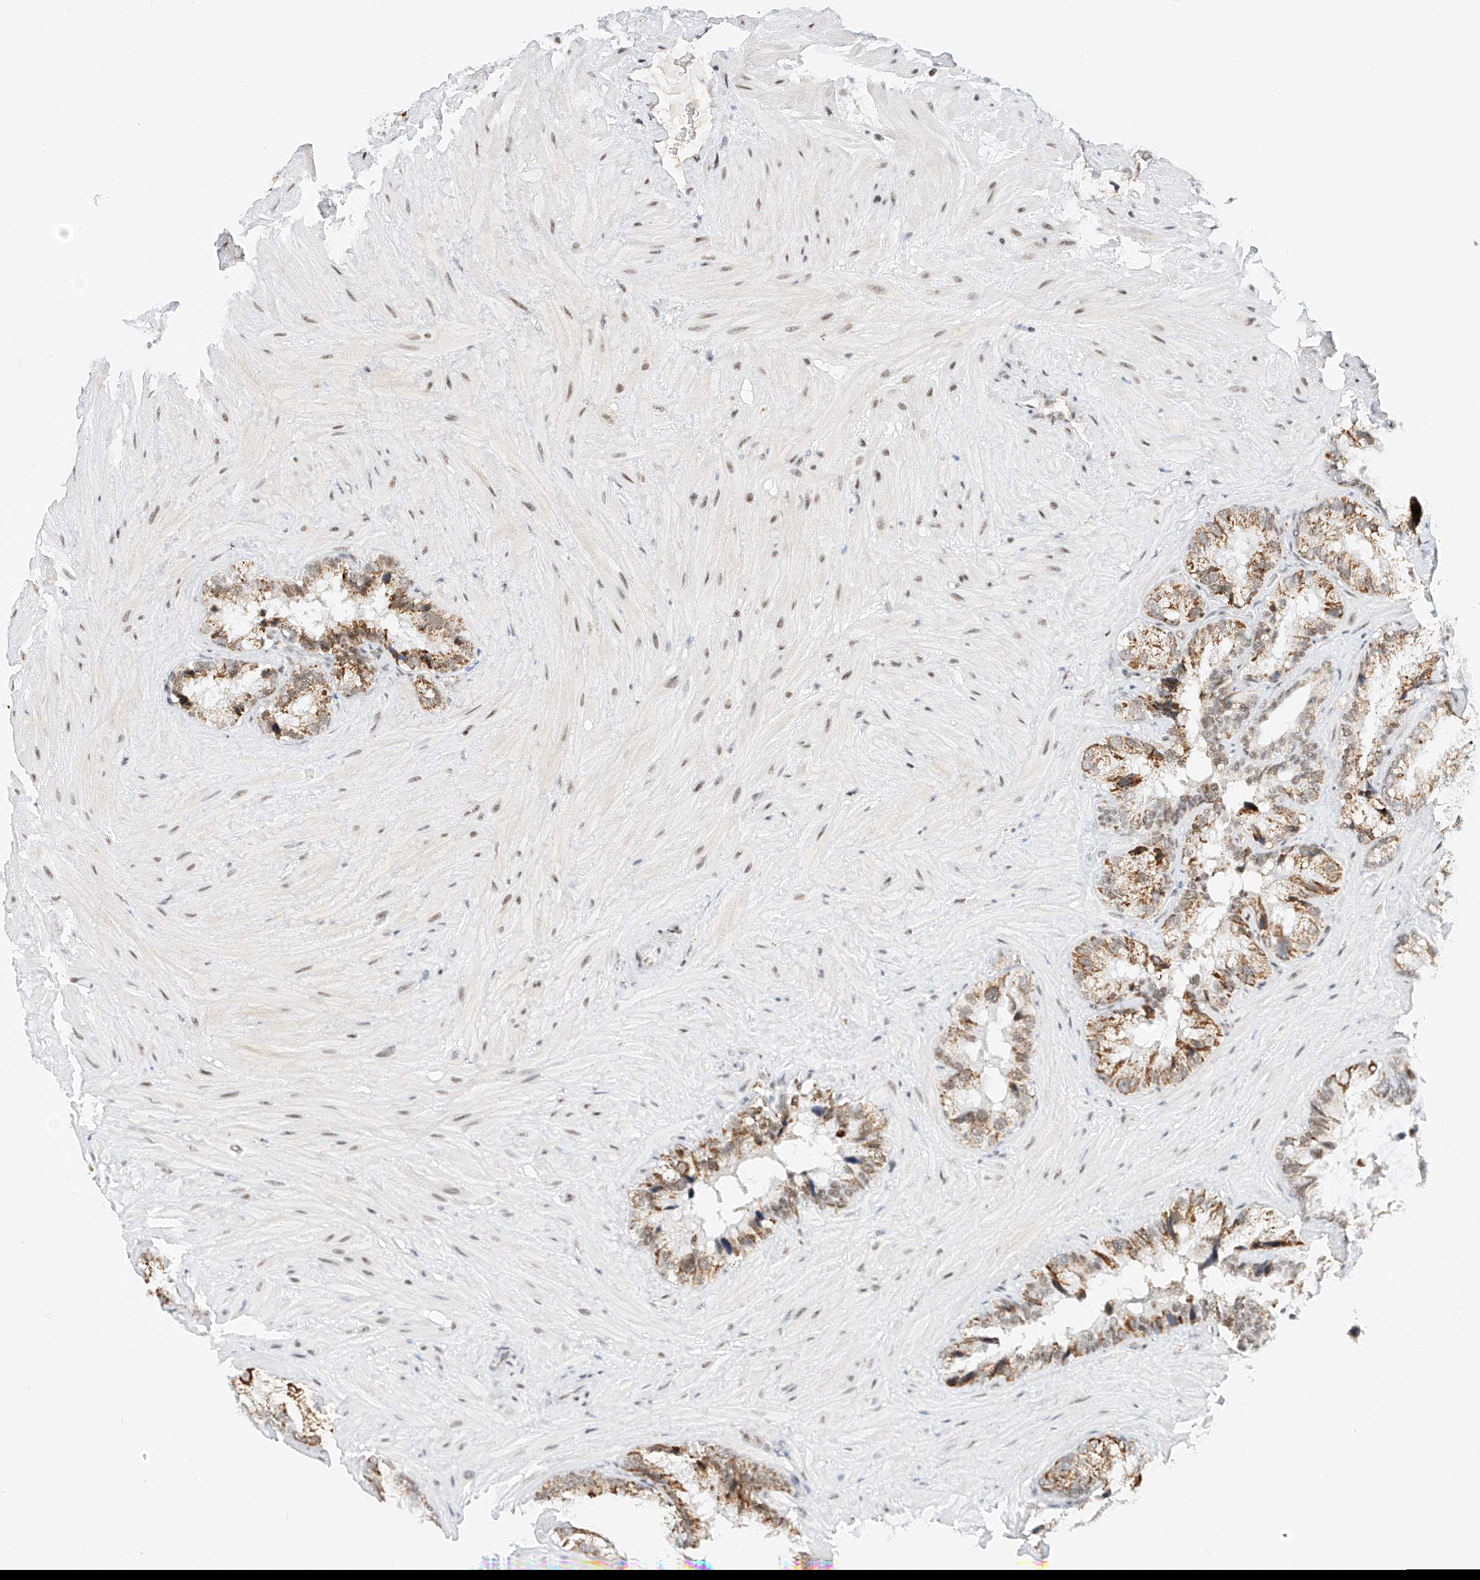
{"staining": {"intensity": "moderate", "quantity": "25%-75%", "location": "cytoplasmic/membranous,nuclear"}, "tissue": "seminal vesicle", "cell_type": "Glandular cells", "image_type": "normal", "snomed": [{"axis": "morphology", "description": "Normal tissue, NOS"}, {"axis": "topography", "description": "Prostate"}, {"axis": "topography", "description": "Seminal veicle"}], "caption": "Immunohistochemical staining of normal seminal vesicle shows medium levels of moderate cytoplasmic/membranous,nuclear expression in about 25%-75% of glandular cells.", "gene": "NRF1", "patient": {"sex": "male", "age": 68}}